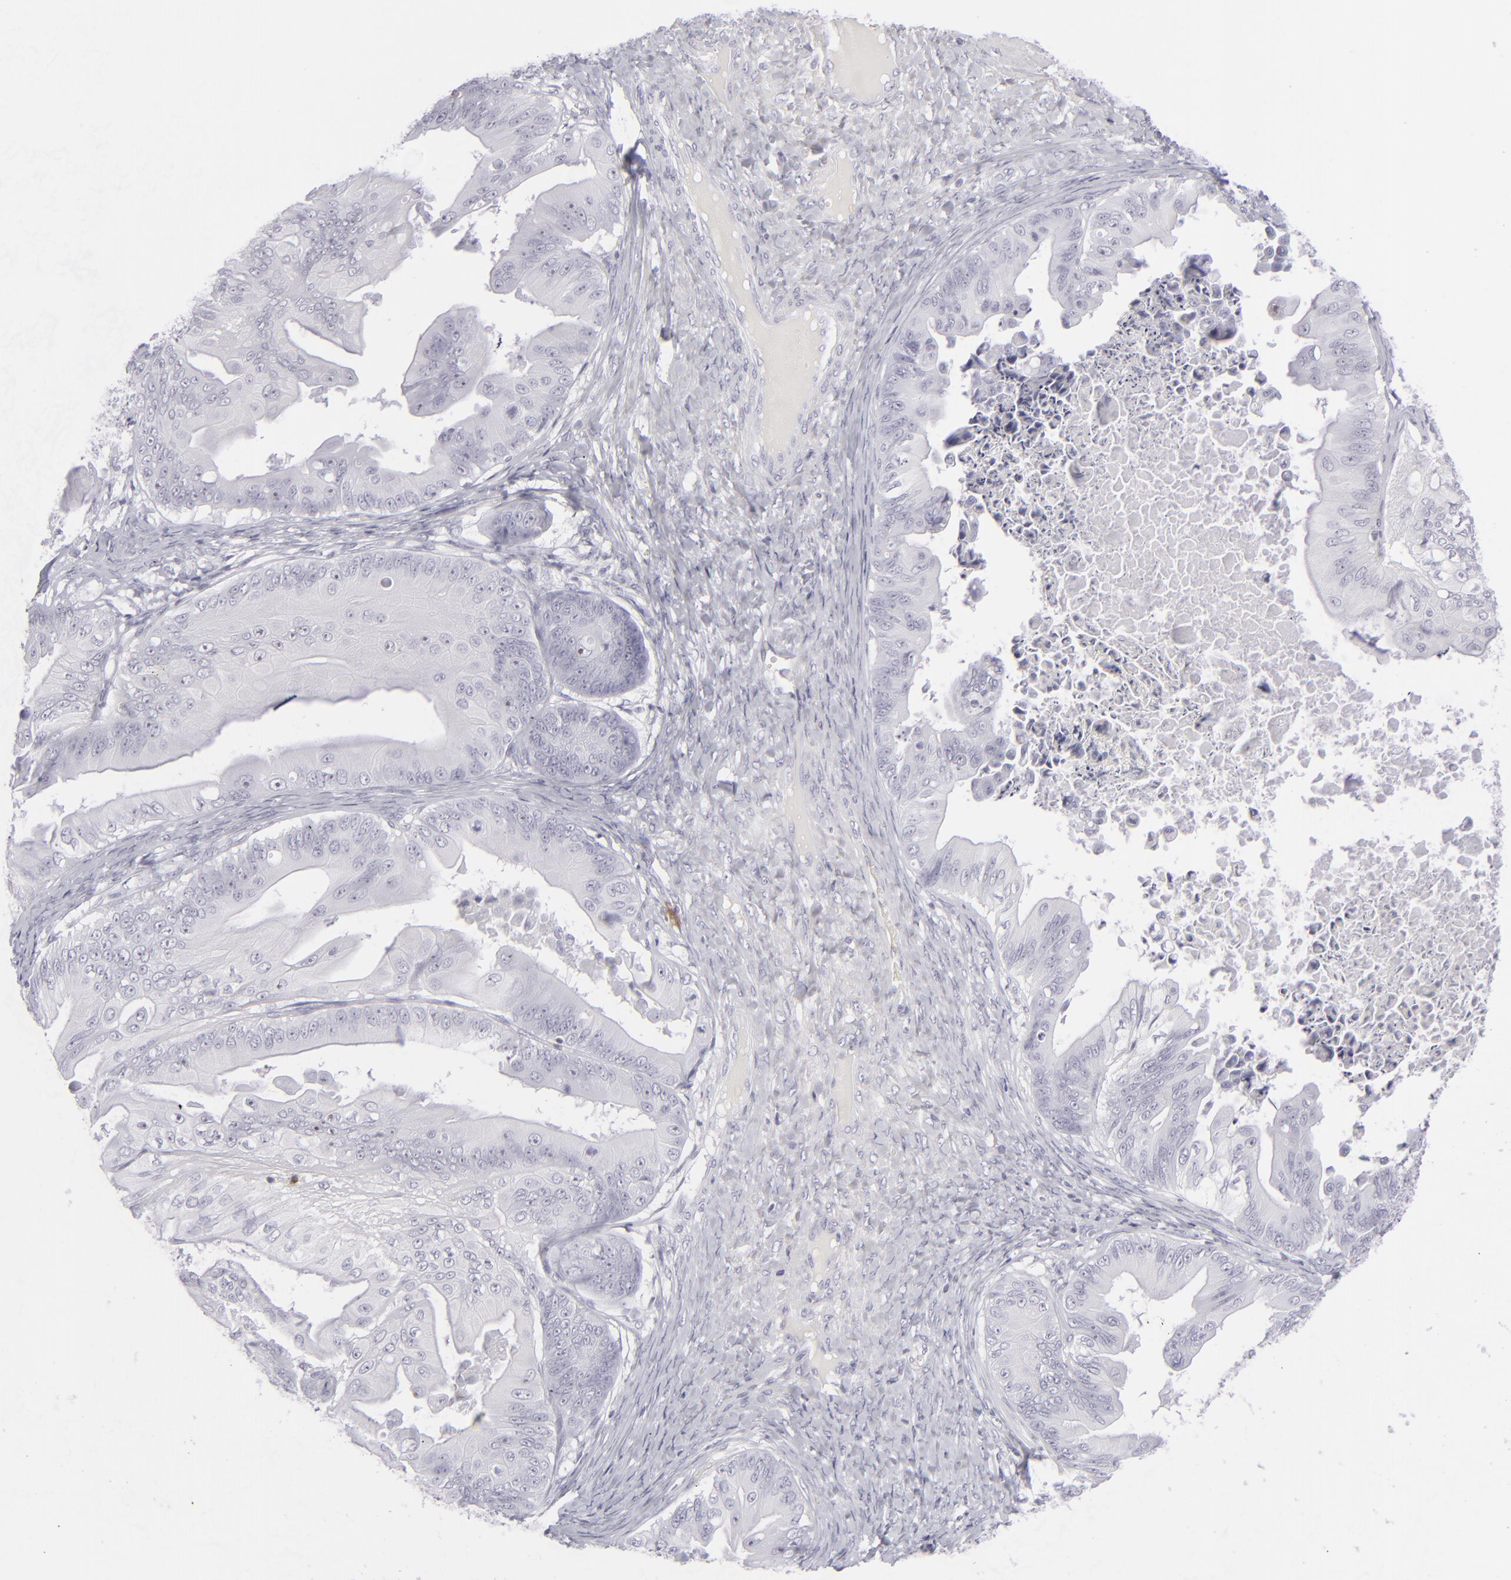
{"staining": {"intensity": "negative", "quantity": "none", "location": "none"}, "tissue": "ovarian cancer", "cell_type": "Tumor cells", "image_type": "cancer", "snomed": [{"axis": "morphology", "description": "Cystadenocarcinoma, mucinous, NOS"}, {"axis": "topography", "description": "Ovary"}], "caption": "A photomicrograph of human ovarian cancer (mucinous cystadenocarcinoma) is negative for staining in tumor cells.", "gene": "CD7", "patient": {"sex": "female", "age": 37}}